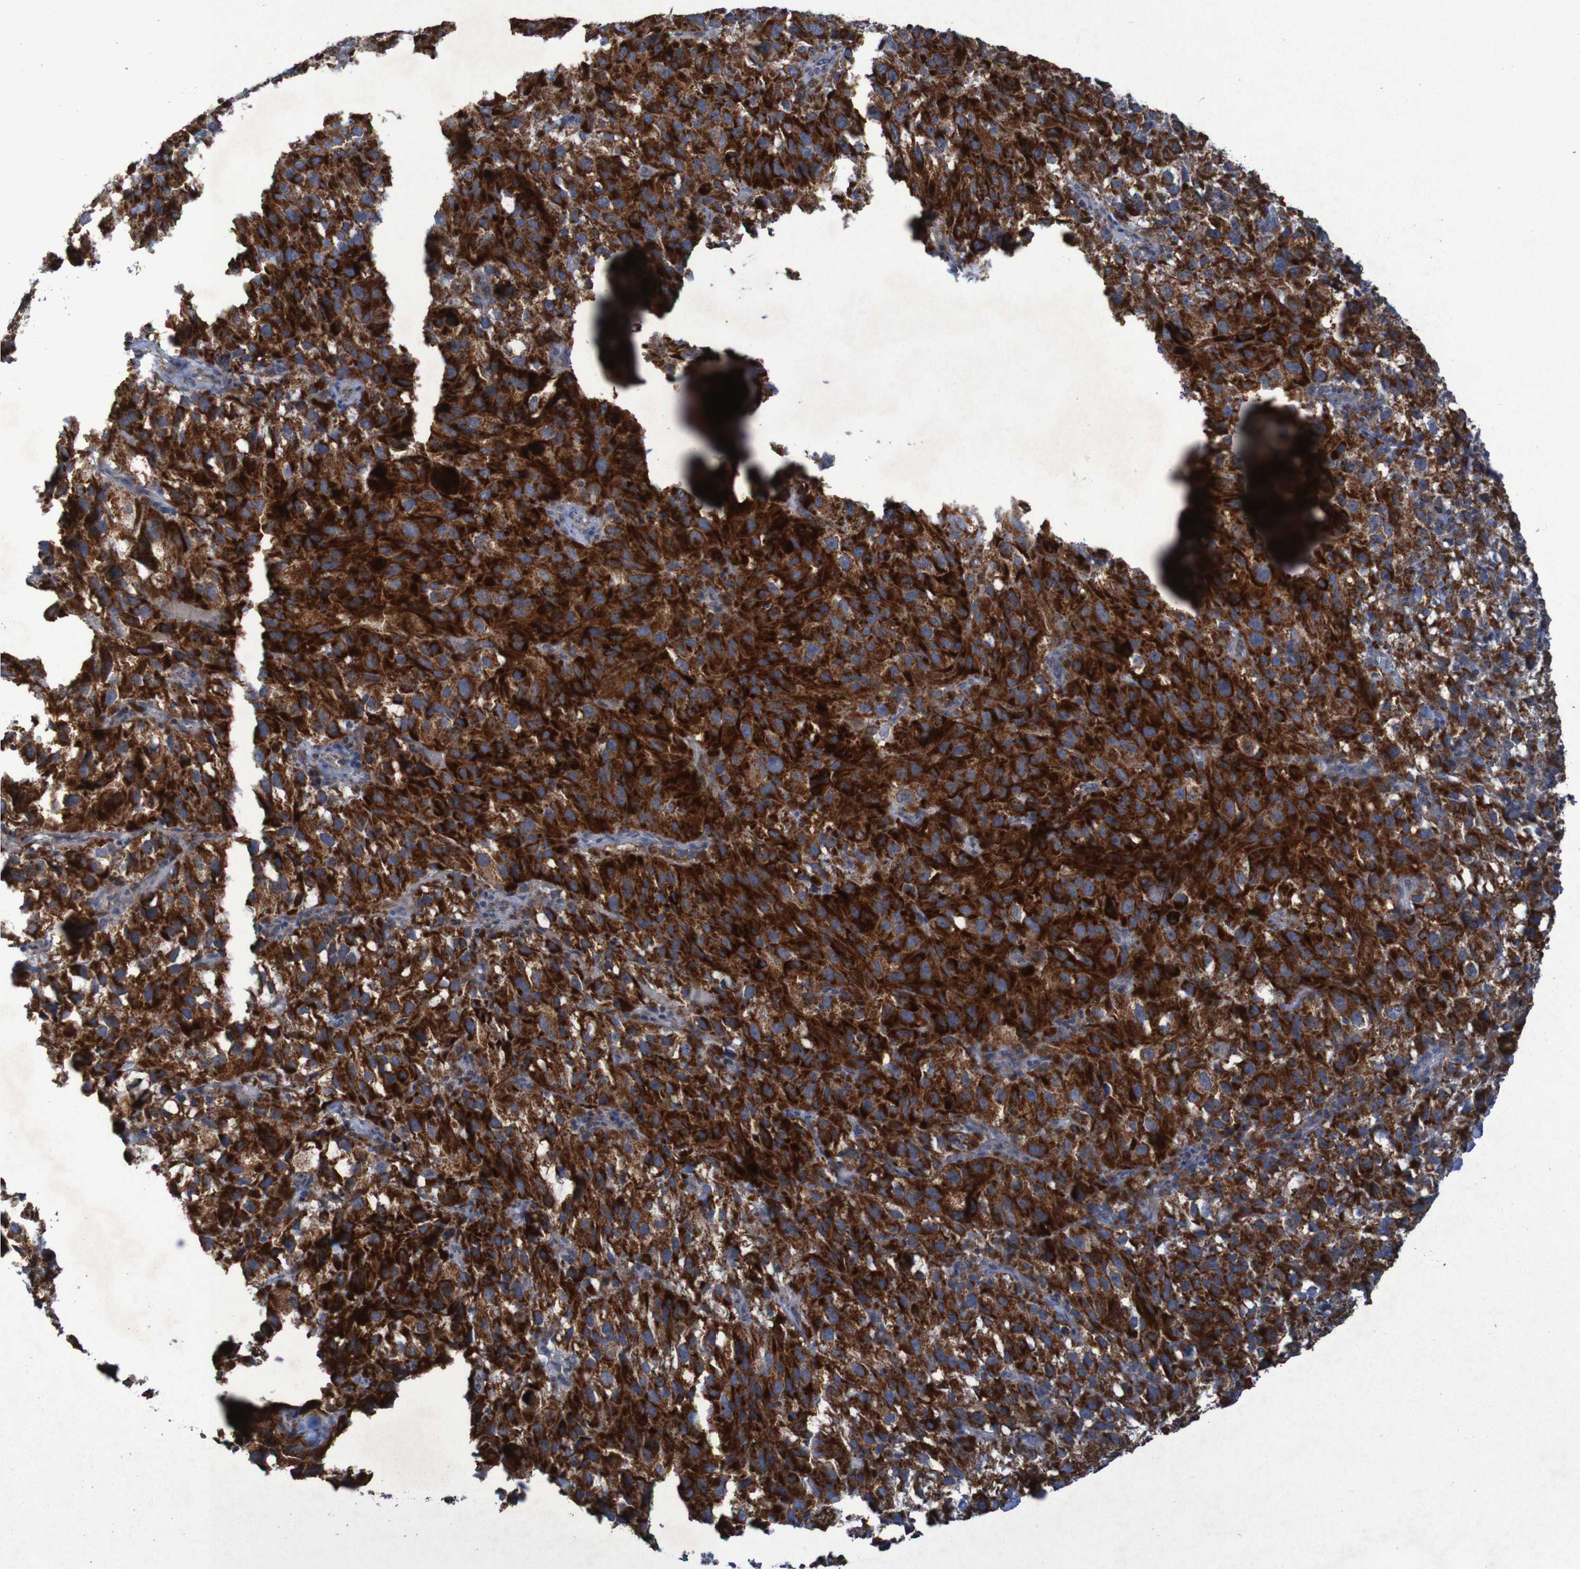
{"staining": {"intensity": "strong", "quantity": ">75%", "location": "cytoplasmic/membranous"}, "tissue": "melanoma", "cell_type": "Tumor cells", "image_type": "cancer", "snomed": [{"axis": "morphology", "description": "Malignant melanoma, NOS"}, {"axis": "topography", "description": "Skin"}], "caption": "Strong cytoplasmic/membranous positivity is identified in approximately >75% of tumor cells in melanoma. (Brightfield microscopy of DAB IHC at high magnification).", "gene": "CCDC51", "patient": {"sex": "female", "age": 104}}